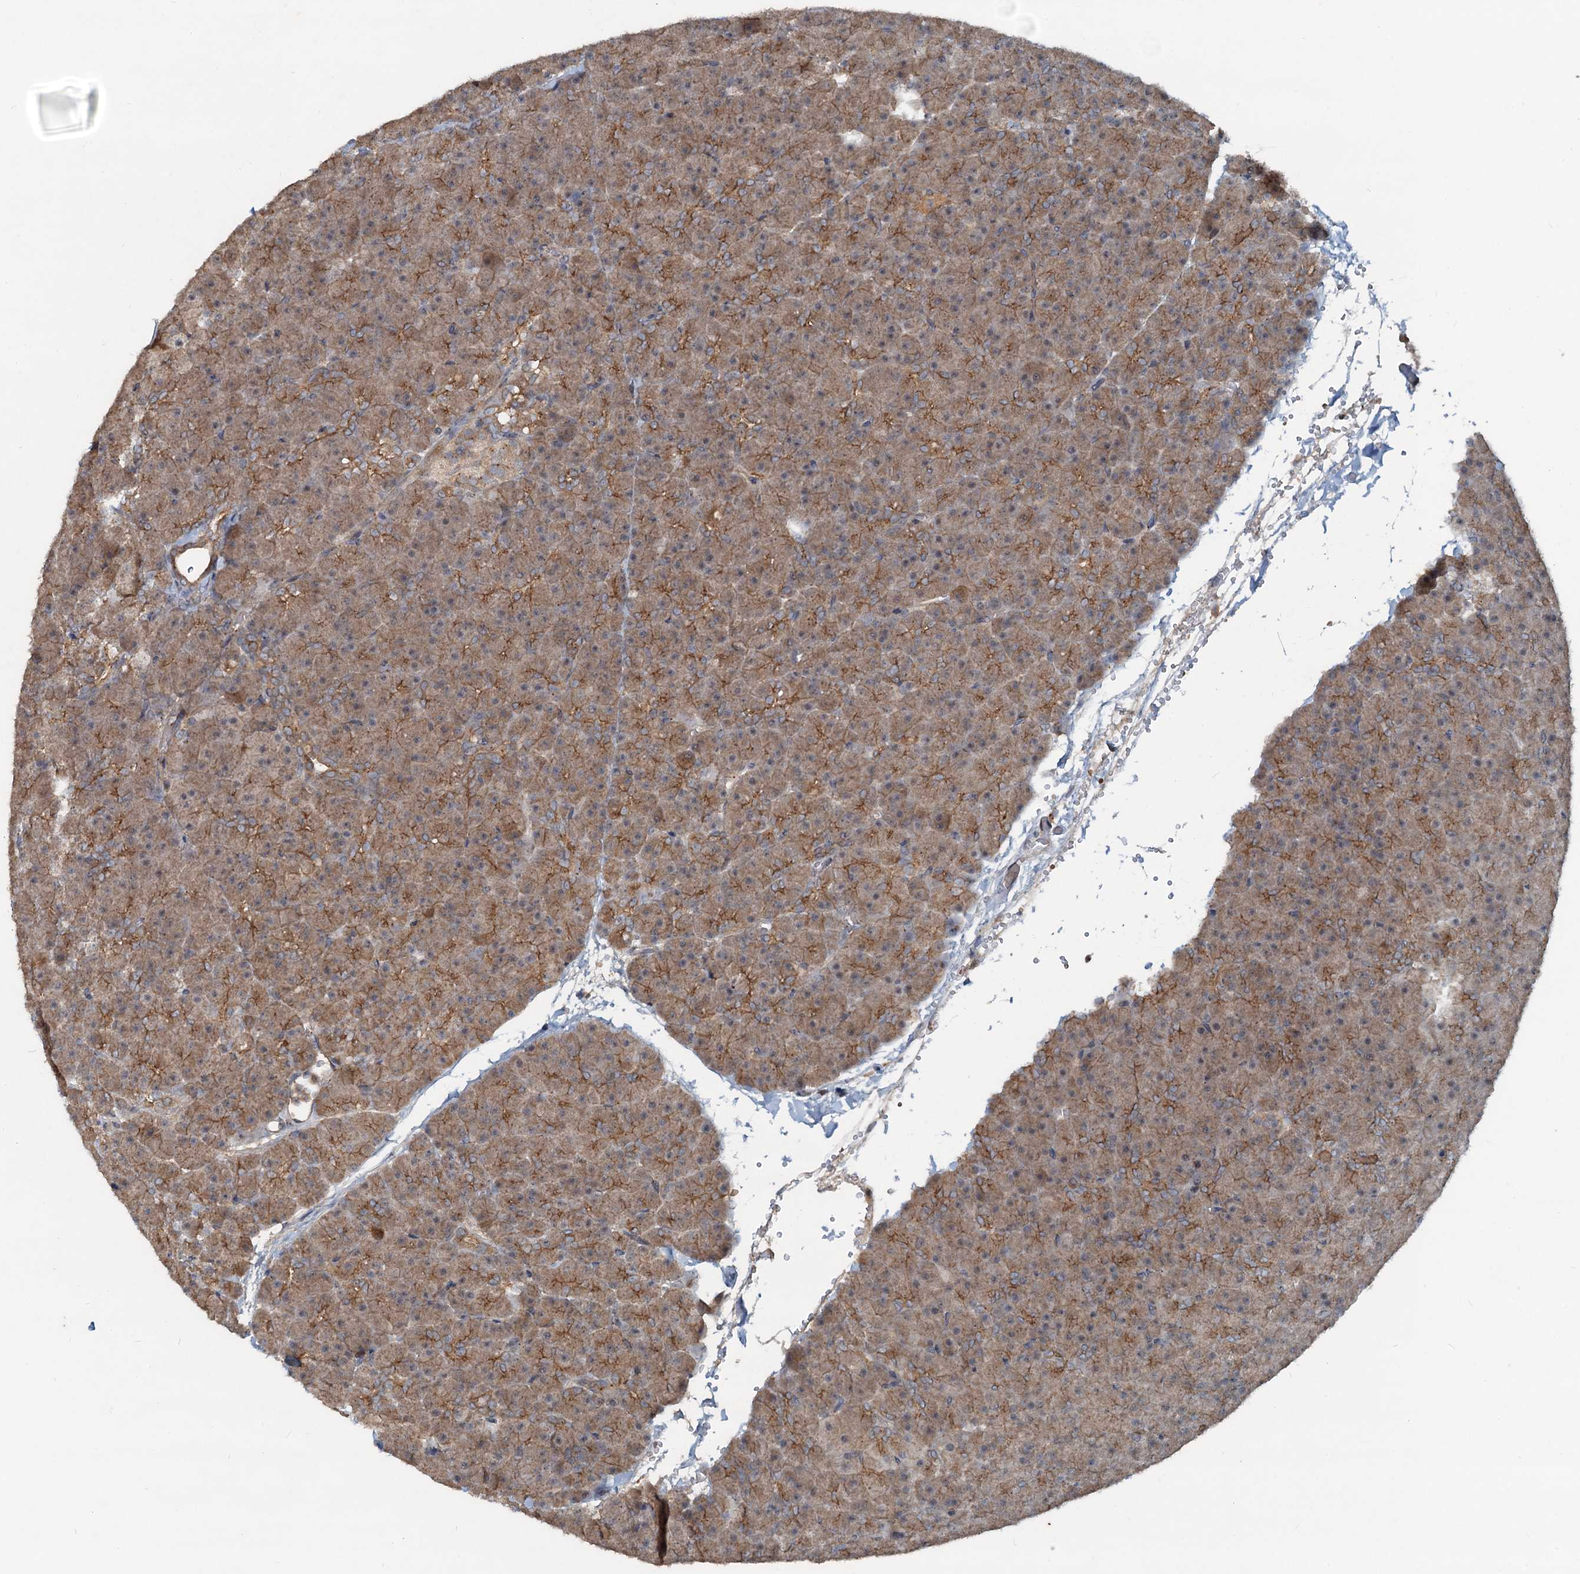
{"staining": {"intensity": "moderate", "quantity": ">75%", "location": "cytoplasmic/membranous"}, "tissue": "pancreas", "cell_type": "Exocrine glandular cells", "image_type": "normal", "snomed": [{"axis": "morphology", "description": "Normal tissue, NOS"}, {"axis": "topography", "description": "Pancreas"}], "caption": "This histopathology image demonstrates IHC staining of benign human pancreas, with medium moderate cytoplasmic/membranous expression in about >75% of exocrine glandular cells.", "gene": "CEP68", "patient": {"sex": "male", "age": 36}}